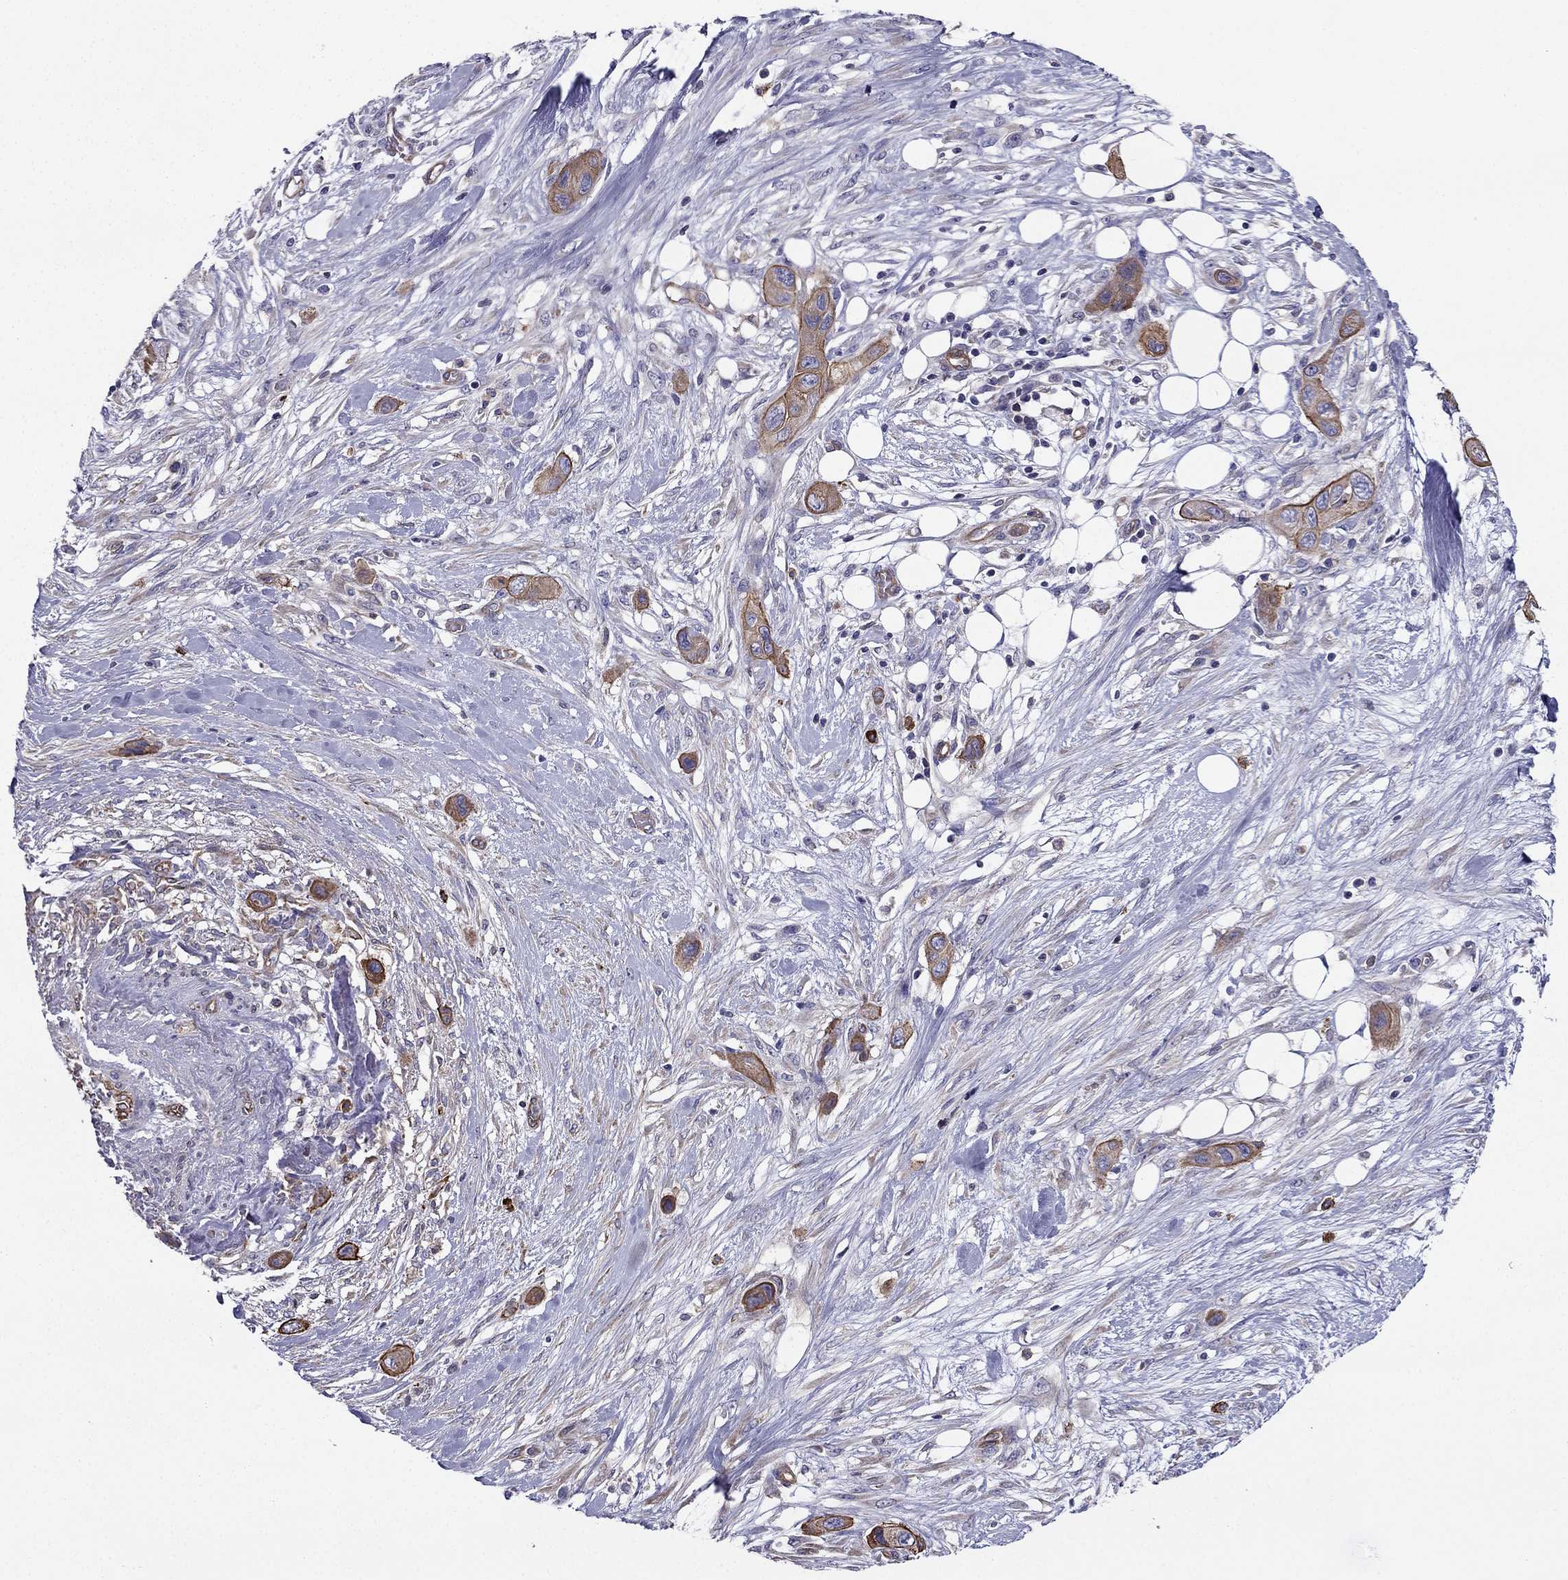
{"staining": {"intensity": "moderate", "quantity": "25%-75%", "location": "cytoplasmic/membranous"}, "tissue": "skin cancer", "cell_type": "Tumor cells", "image_type": "cancer", "snomed": [{"axis": "morphology", "description": "Squamous cell carcinoma, NOS"}, {"axis": "topography", "description": "Skin"}], "caption": "Immunohistochemistry histopathology image of squamous cell carcinoma (skin) stained for a protein (brown), which reveals medium levels of moderate cytoplasmic/membranous positivity in approximately 25%-75% of tumor cells.", "gene": "ENOX1", "patient": {"sex": "male", "age": 79}}